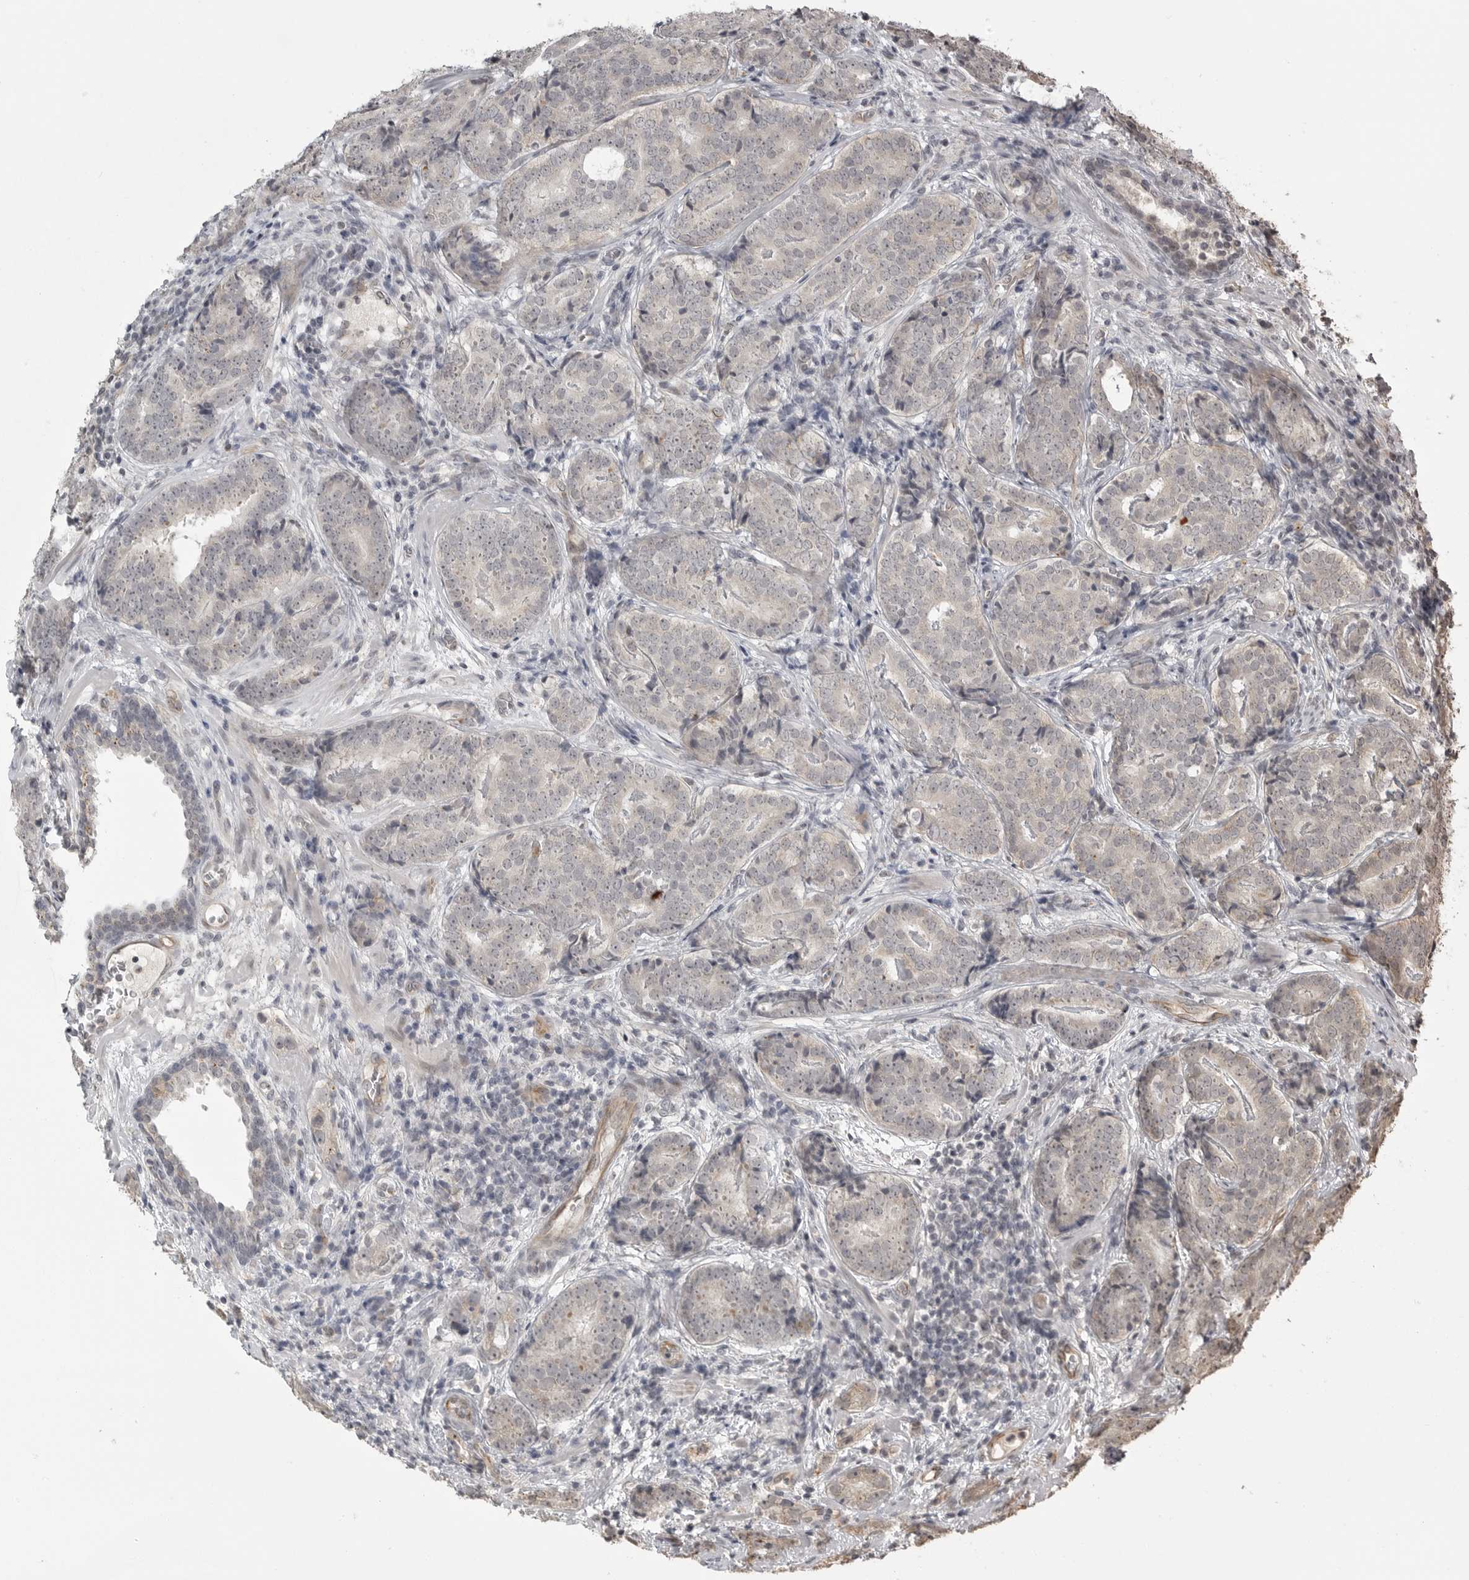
{"staining": {"intensity": "weak", "quantity": "<25%", "location": "nuclear"}, "tissue": "prostate cancer", "cell_type": "Tumor cells", "image_type": "cancer", "snomed": [{"axis": "morphology", "description": "Adenocarcinoma, High grade"}, {"axis": "topography", "description": "Prostate"}], "caption": "Immunohistochemistry (IHC) histopathology image of neoplastic tissue: prostate cancer (adenocarcinoma (high-grade)) stained with DAB (3,3'-diaminobenzidine) reveals no significant protein staining in tumor cells.", "gene": "SMG8", "patient": {"sex": "male", "age": 56}}